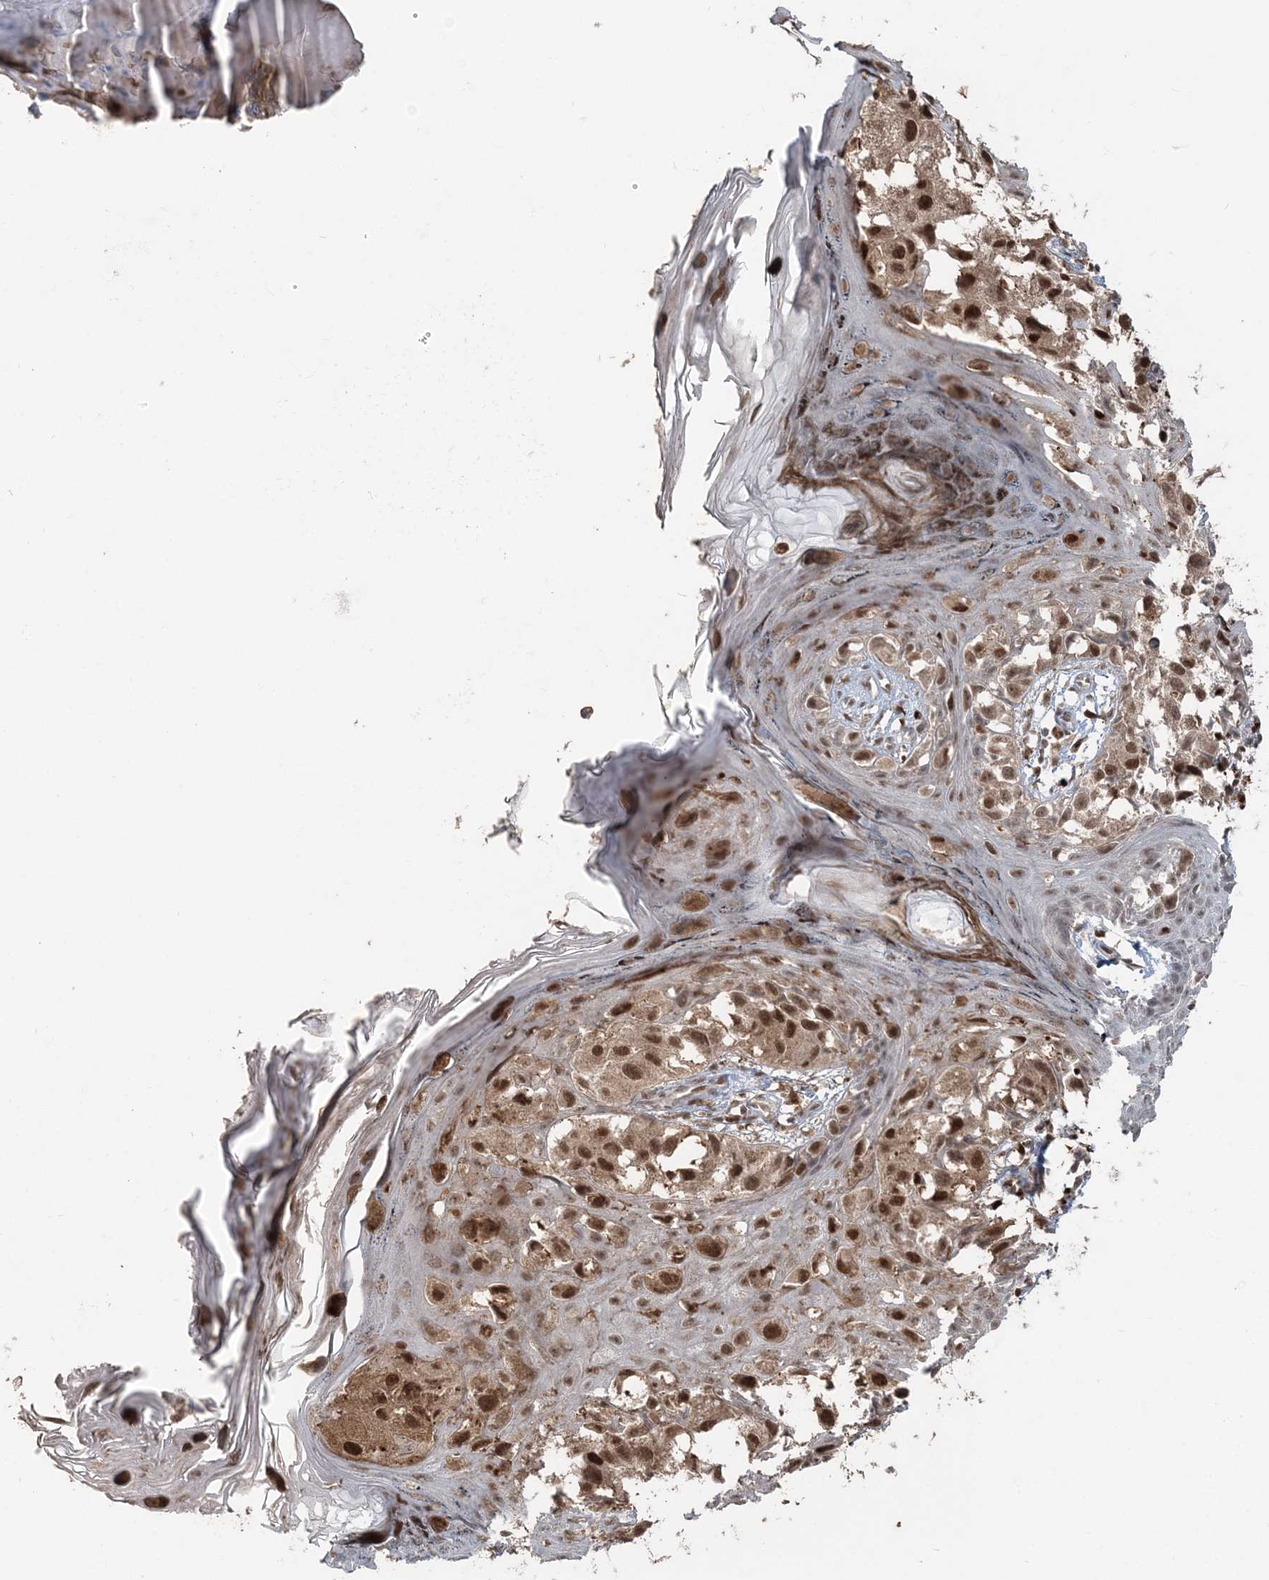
{"staining": {"intensity": "moderate", "quantity": ">75%", "location": "nuclear"}, "tissue": "melanoma", "cell_type": "Tumor cells", "image_type": "cancer", "snomed": [{"axis": "morphology", "description": "Malignant melanoma, NOS"}, {"axis": "topography", "description": "Skin of leg"}], "caption": "This histopathology image demonstrates melanoma stained with immunohistochemistry to label a protein in brown. The nuclear of tumor cells show moderate positivity for the protein. Nuclei are counter-stained blue.", "gene": "SLU7", "patient": {"sex": "female", "age": 72}}